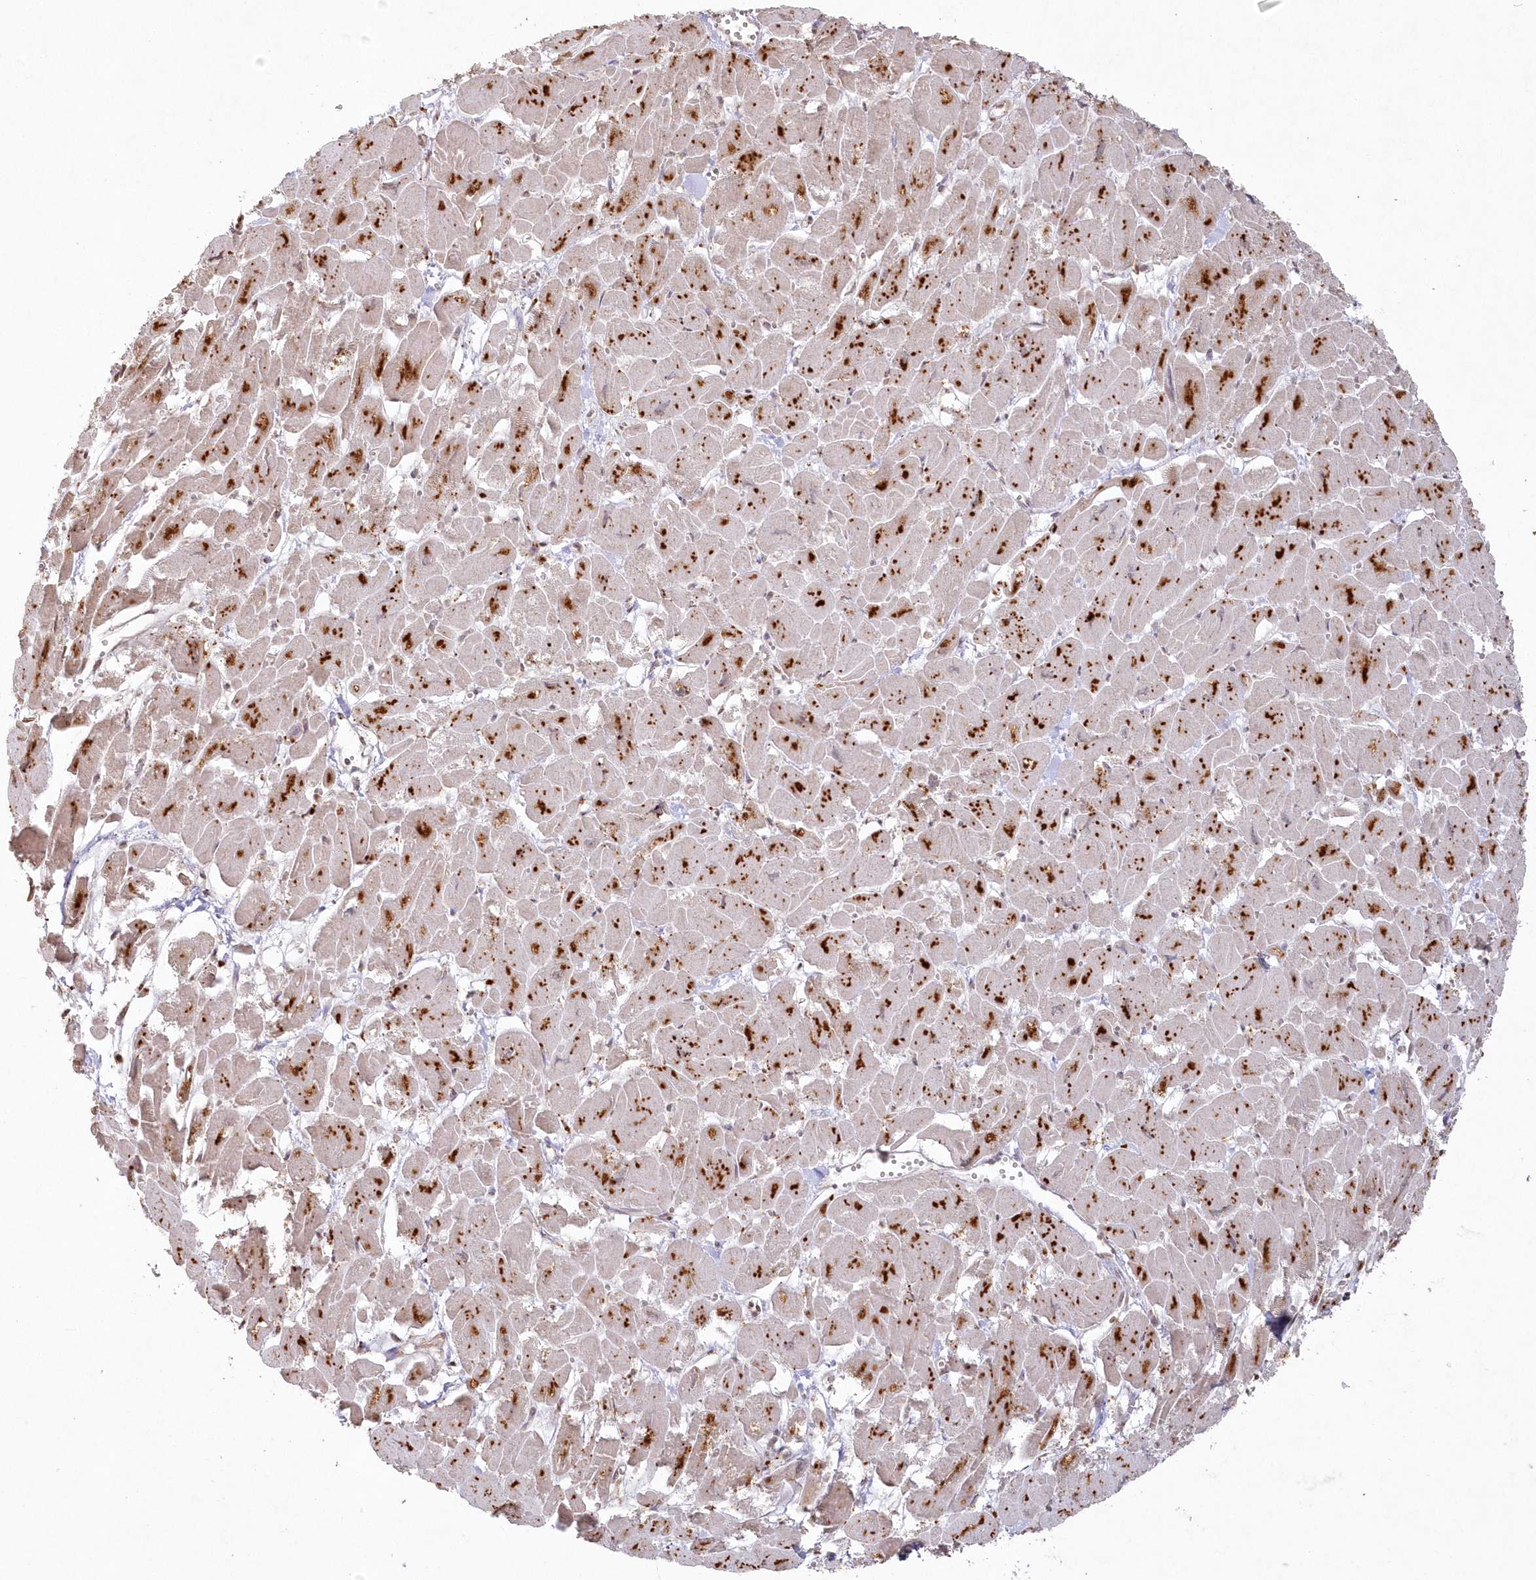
{"staining": {"intensity": "strong", "quantity": ">75%", "location": "cytoplasmic/membranous"}, "tissue": "heart muscle", "cell_type": "Cardiomyocytes", "image_type": "normal", "snomed": [{"axis": "morphology", "description": "Normal tissue, NOS"}, {"axis": "topography", "description": "Heart"}], "caption": "A brown stain highlights strong cytoplasmic/membranous expression of a protein in cardiomyocytes of unremarkable heart muscle.", "gene": "ARSB", "patient": {"sex": "male", "age": 54}}